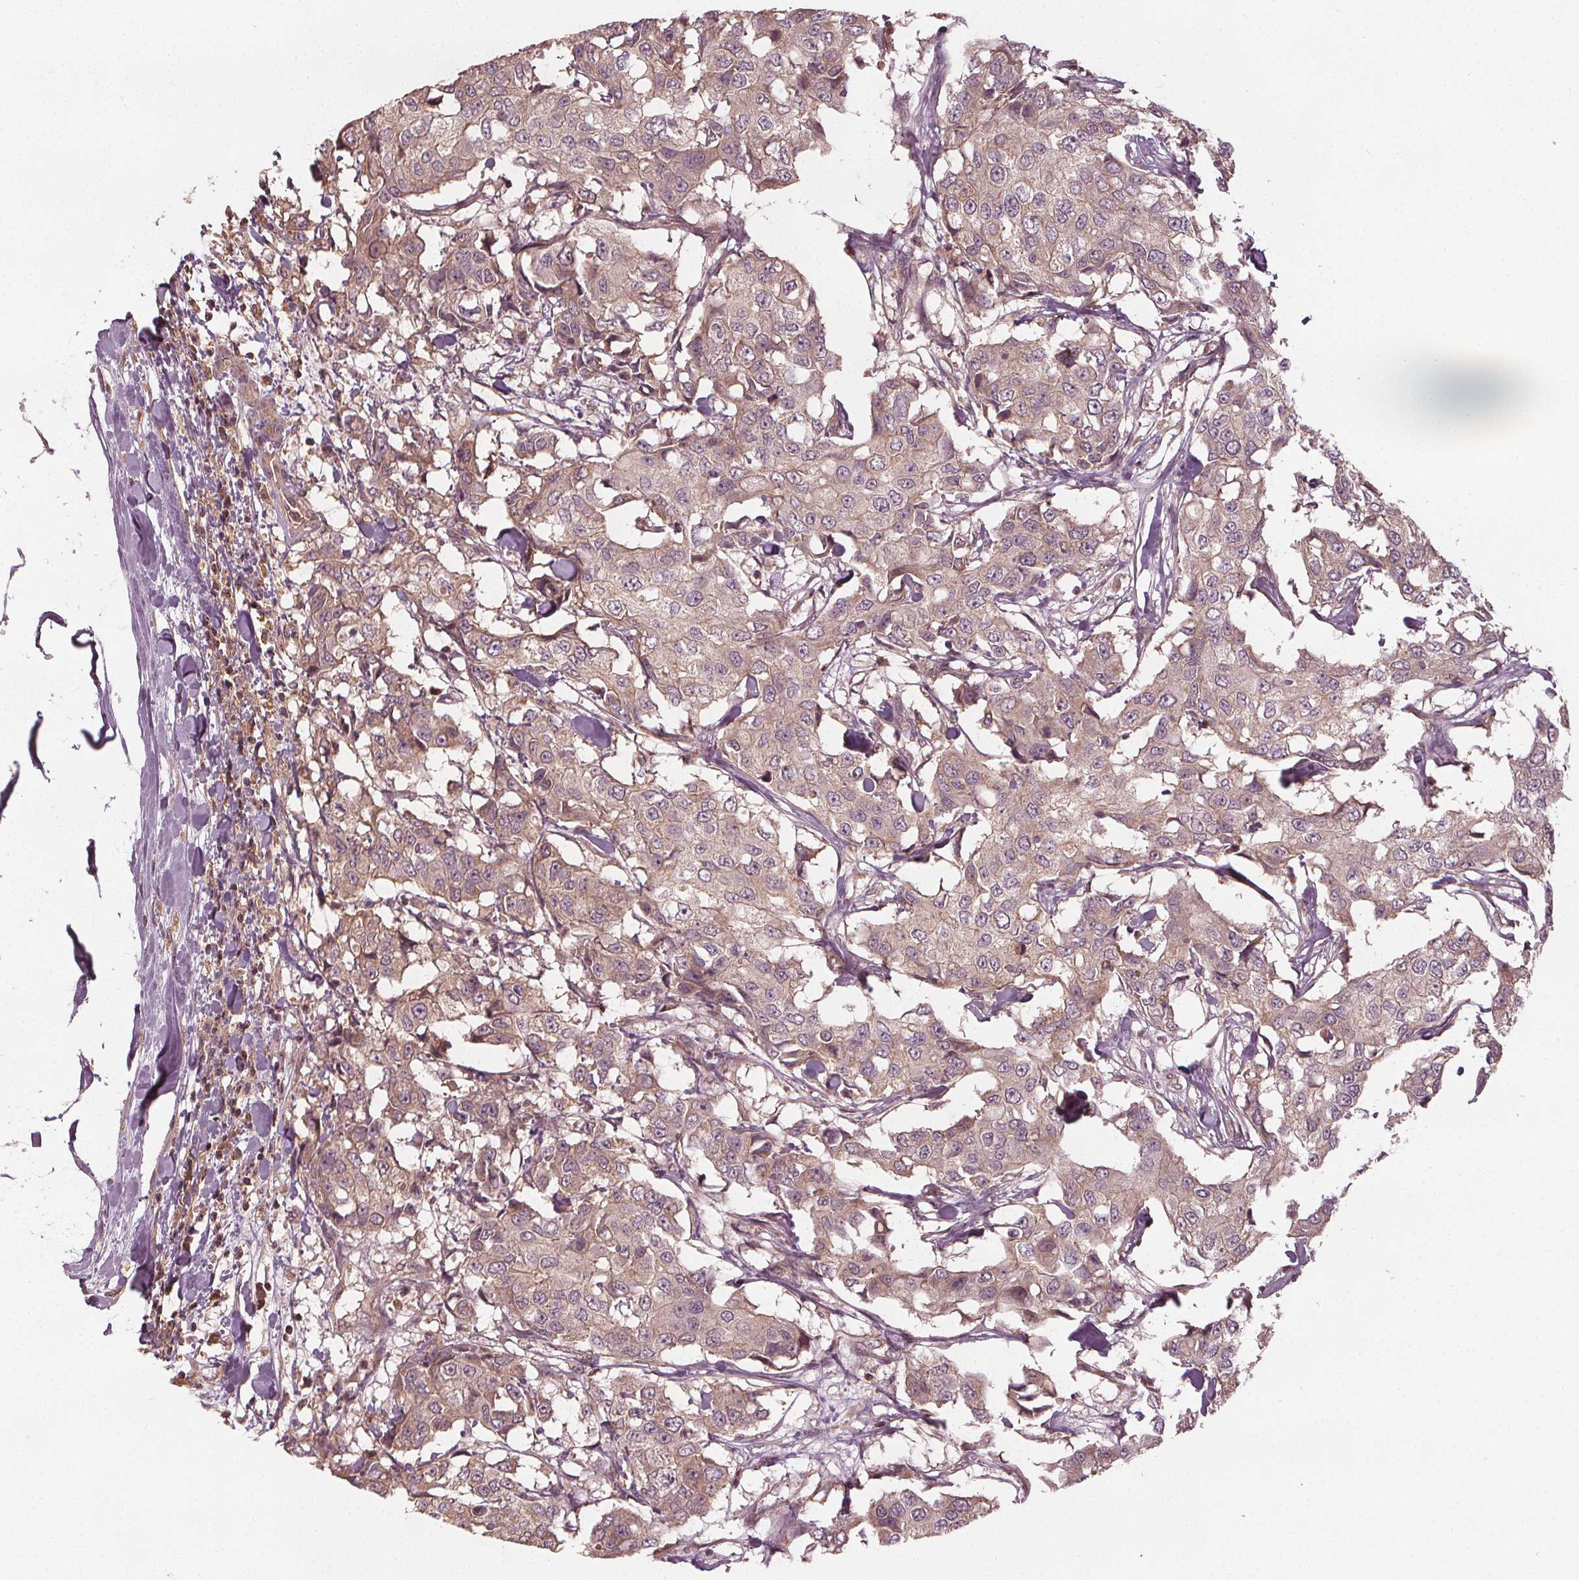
{"staining": {"intensity": "weak", "quantity": "25%-75%", "location": "cytoplasmic/membranous"}, "tissue": "breast cancer", "cell_type": "Tumor cells", "image_type": "cancer", "snomed": [{"axis": "morphology", "description": "Duct carcinoma"}, {"axis": "topography", "description": "Breast"}], "caption": "Brown immunohistochemical staining in breast cancer (invasive ductal carcinoma) exhibits weak cytoplasmic/membranous staining in approximately 25%-75% of tumor cells.", "gene": "GNB2", "patient": {"sex": "female", "age": 27}}